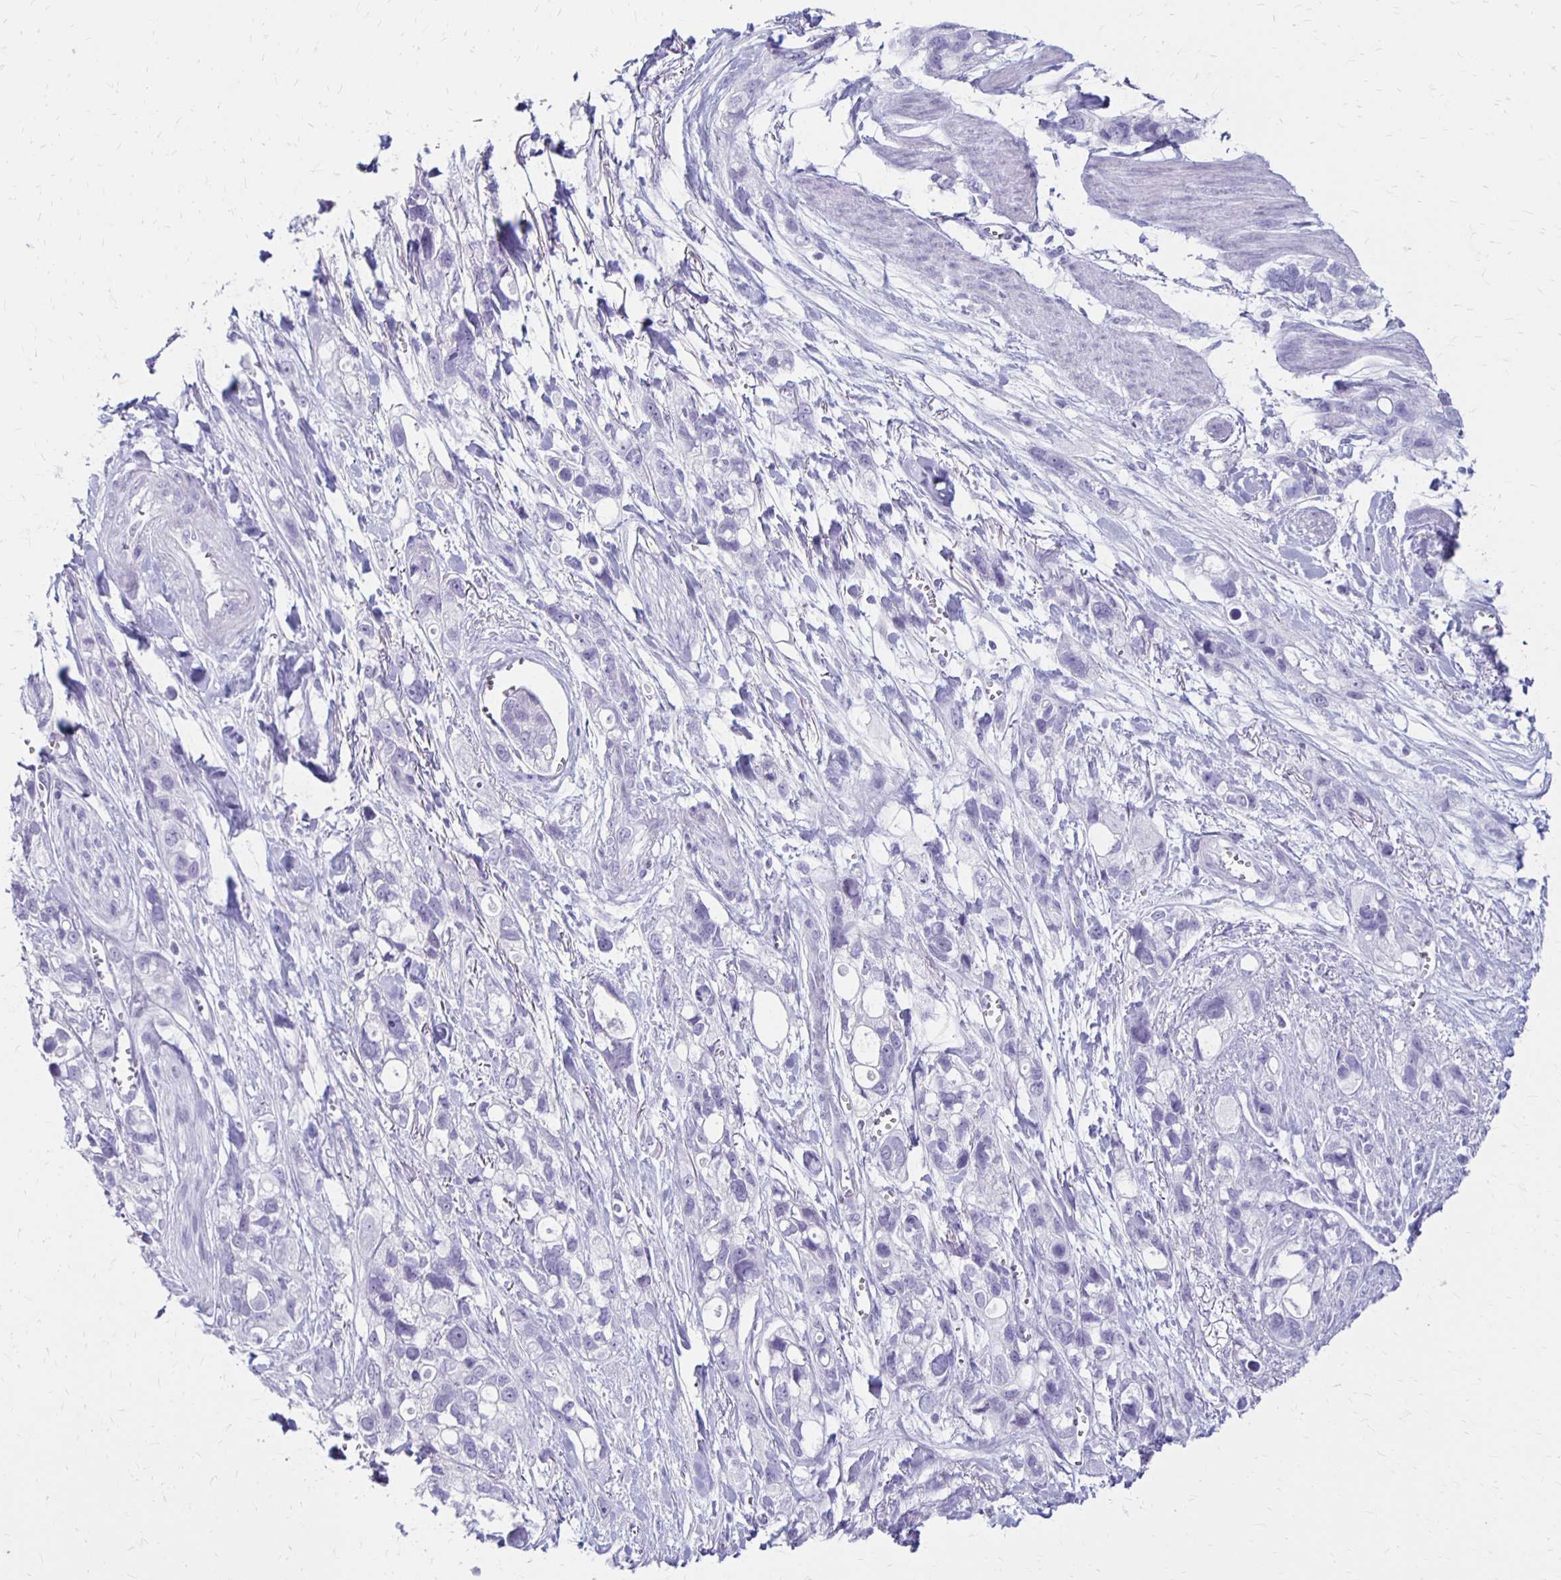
{"staining": {"intensity": "negative", "quantity": "none", "location": "none"}, "tissue": "stomach cancer", "cell_type": "Tumor cells", "image_type": "cancer", "snomed": [{"axis": "morphology", "description": "Adenocarcinoma, NOS"}, {"axis": "topography", "description": "Stomach, upper"}], "caption": "Tumor cells are negative for protein expression in human stomach adenocarcinoma.", "gene": "RYR1", "patient": {"sex": "female", "age": 81}}